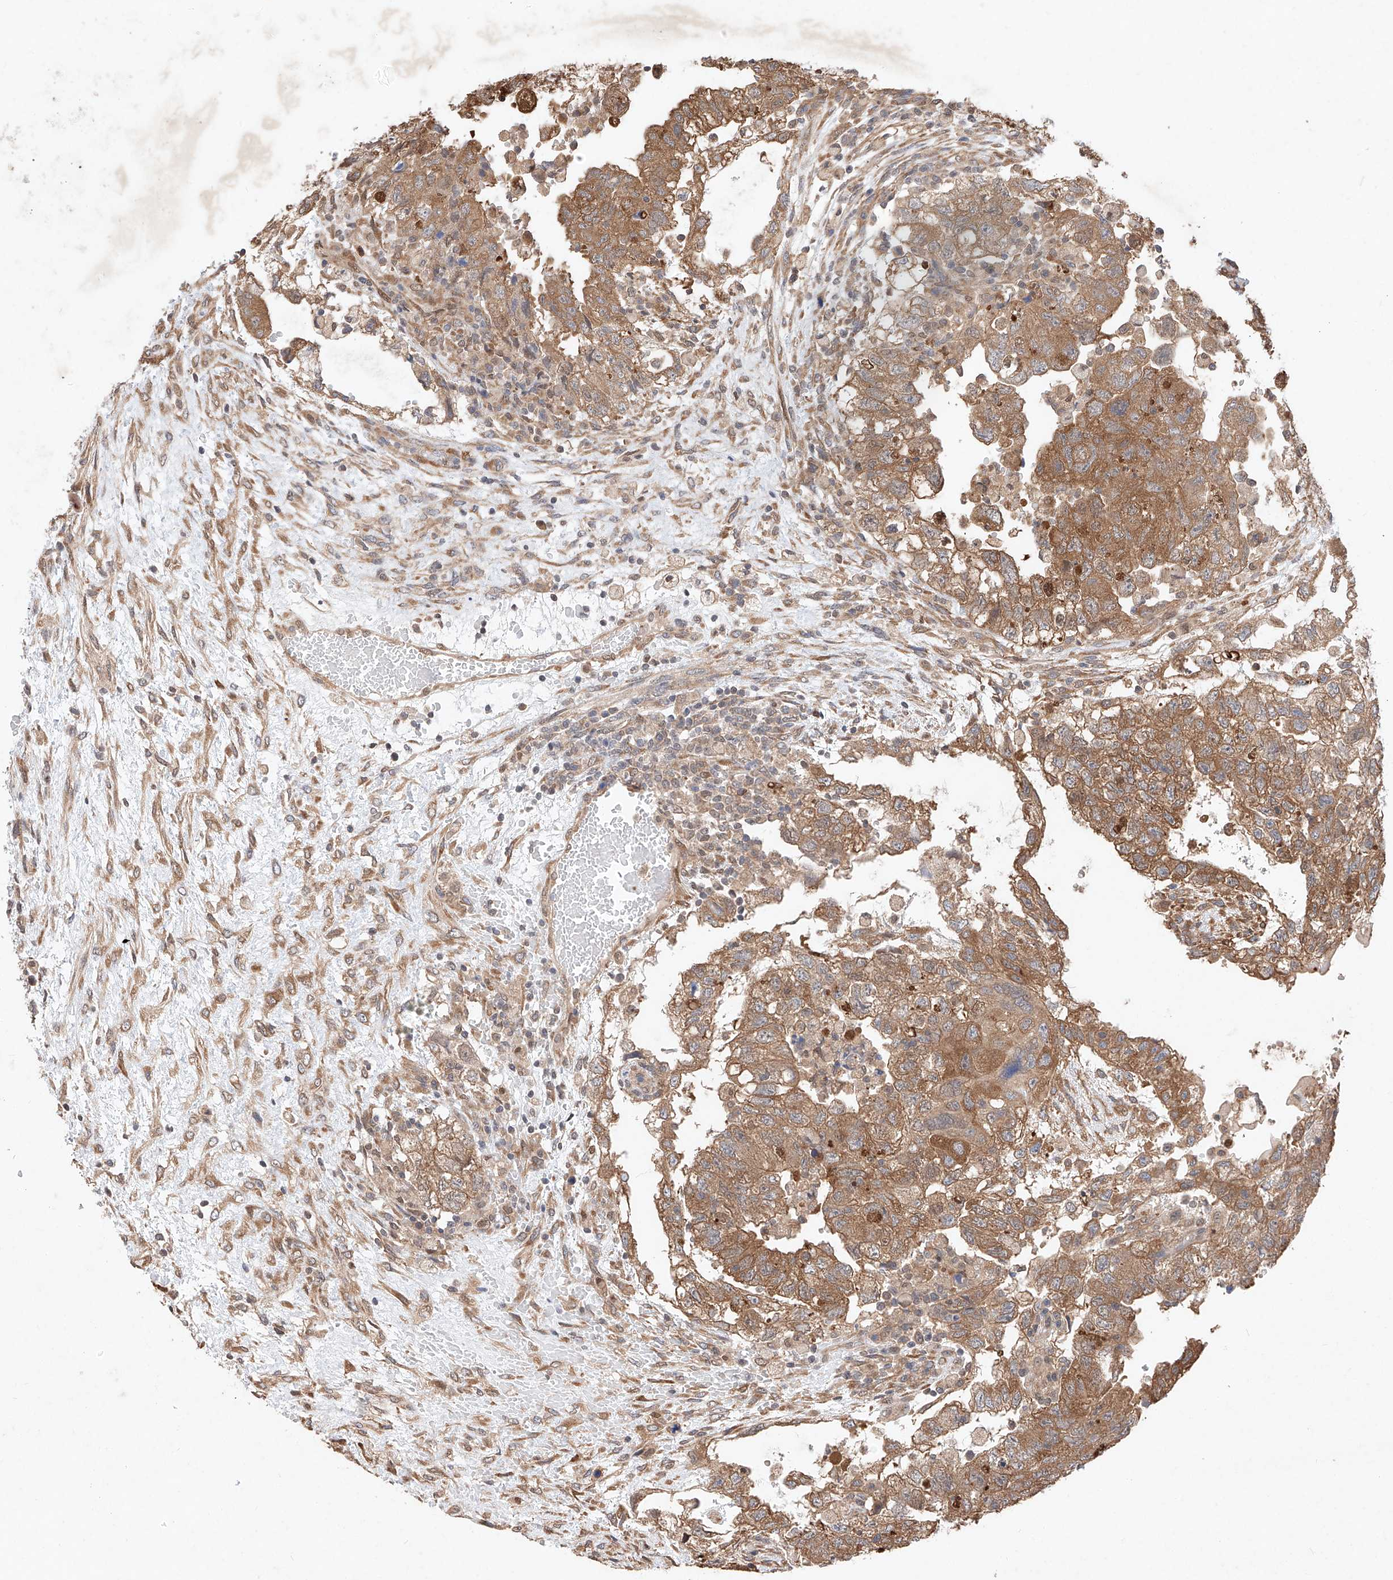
{"staining": {"intensity": "moderate", "quantity": ">75%", "location": "cytoplasmic/membranous"}, "tissue": "testis cancer", "cell_type": "Tumor cells", "image_type": "cancer", "snomed": [{"axis": "morphology", "description": "Carcinoma, Embryonal, NOS"}, {"axis": "topography", "description": "Testis"}], "caption": "The image exhibits a brown stain indicating the presence of a protein in the cytoplasmic/membranous of tumor cells in testis embryonal carcinoma.", "gene": "ZSCAN4", "patient": {"sex": "male", "age": 36}}